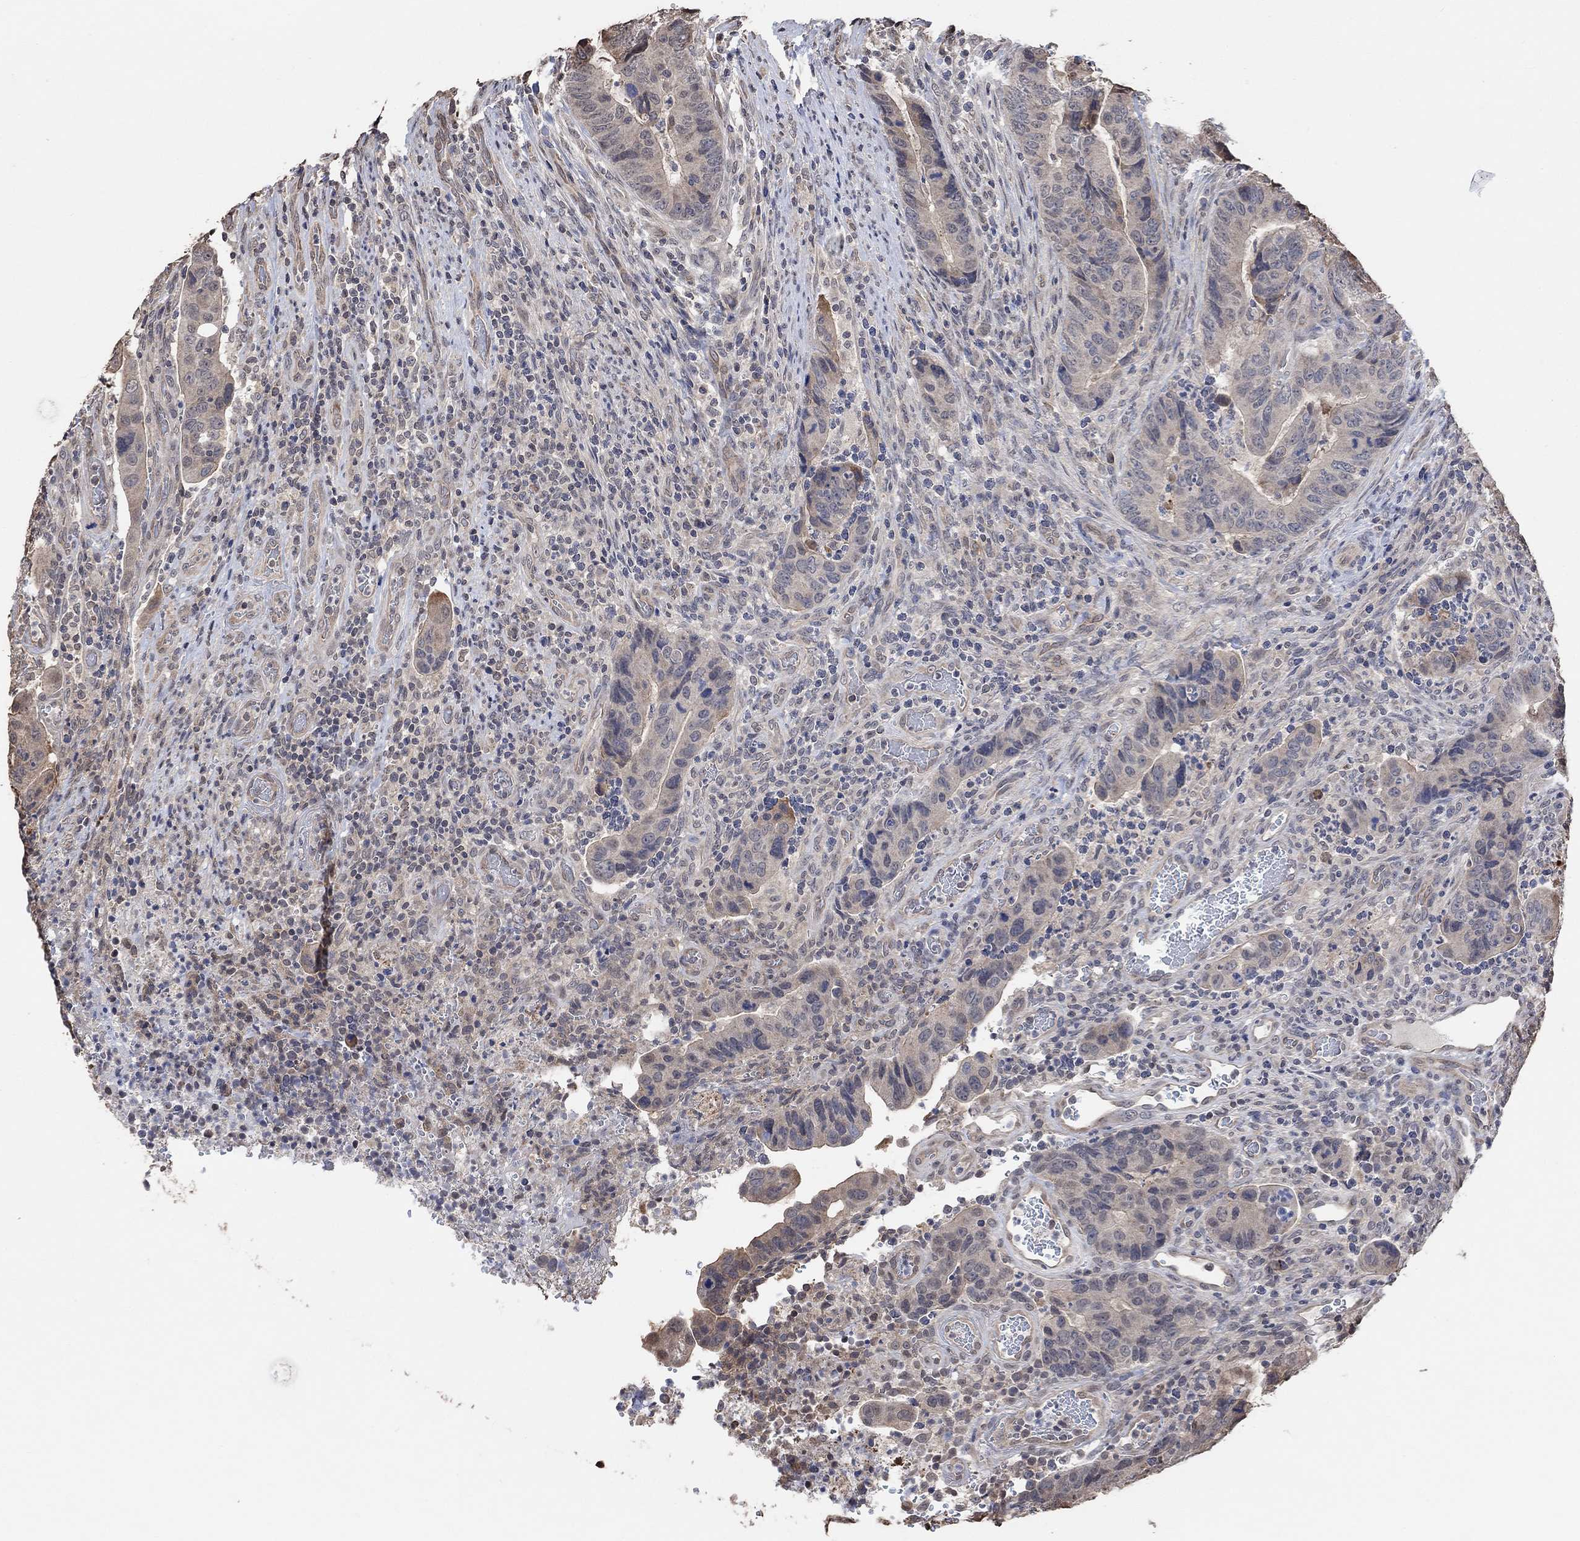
{"staining": {"intensity": "negative", "quantity": "none", "location": "none"}, "tissue": "colorectal cancer", "cell_type": "Tumor cells", "image_type": "cancer", "snomed": [{"axis": "morphology", "description": "Adenocarcinoma, NOS"}, {"axis": "topography", "description": "Colon"}], "caption": "DAB (3,3'-diaminobenzidine) immunohistochemical staining of colorectal adenocarcinoma displays no significant expression in tumor cells. Brightfield microscopy of IHC stained with DAB (3,3'-diaminobenzidine) (brown) and hematoxylin (blue), captured at high magnification.", "gene": "UNC5B", "patient": {"sex": "female", "age": 56}}